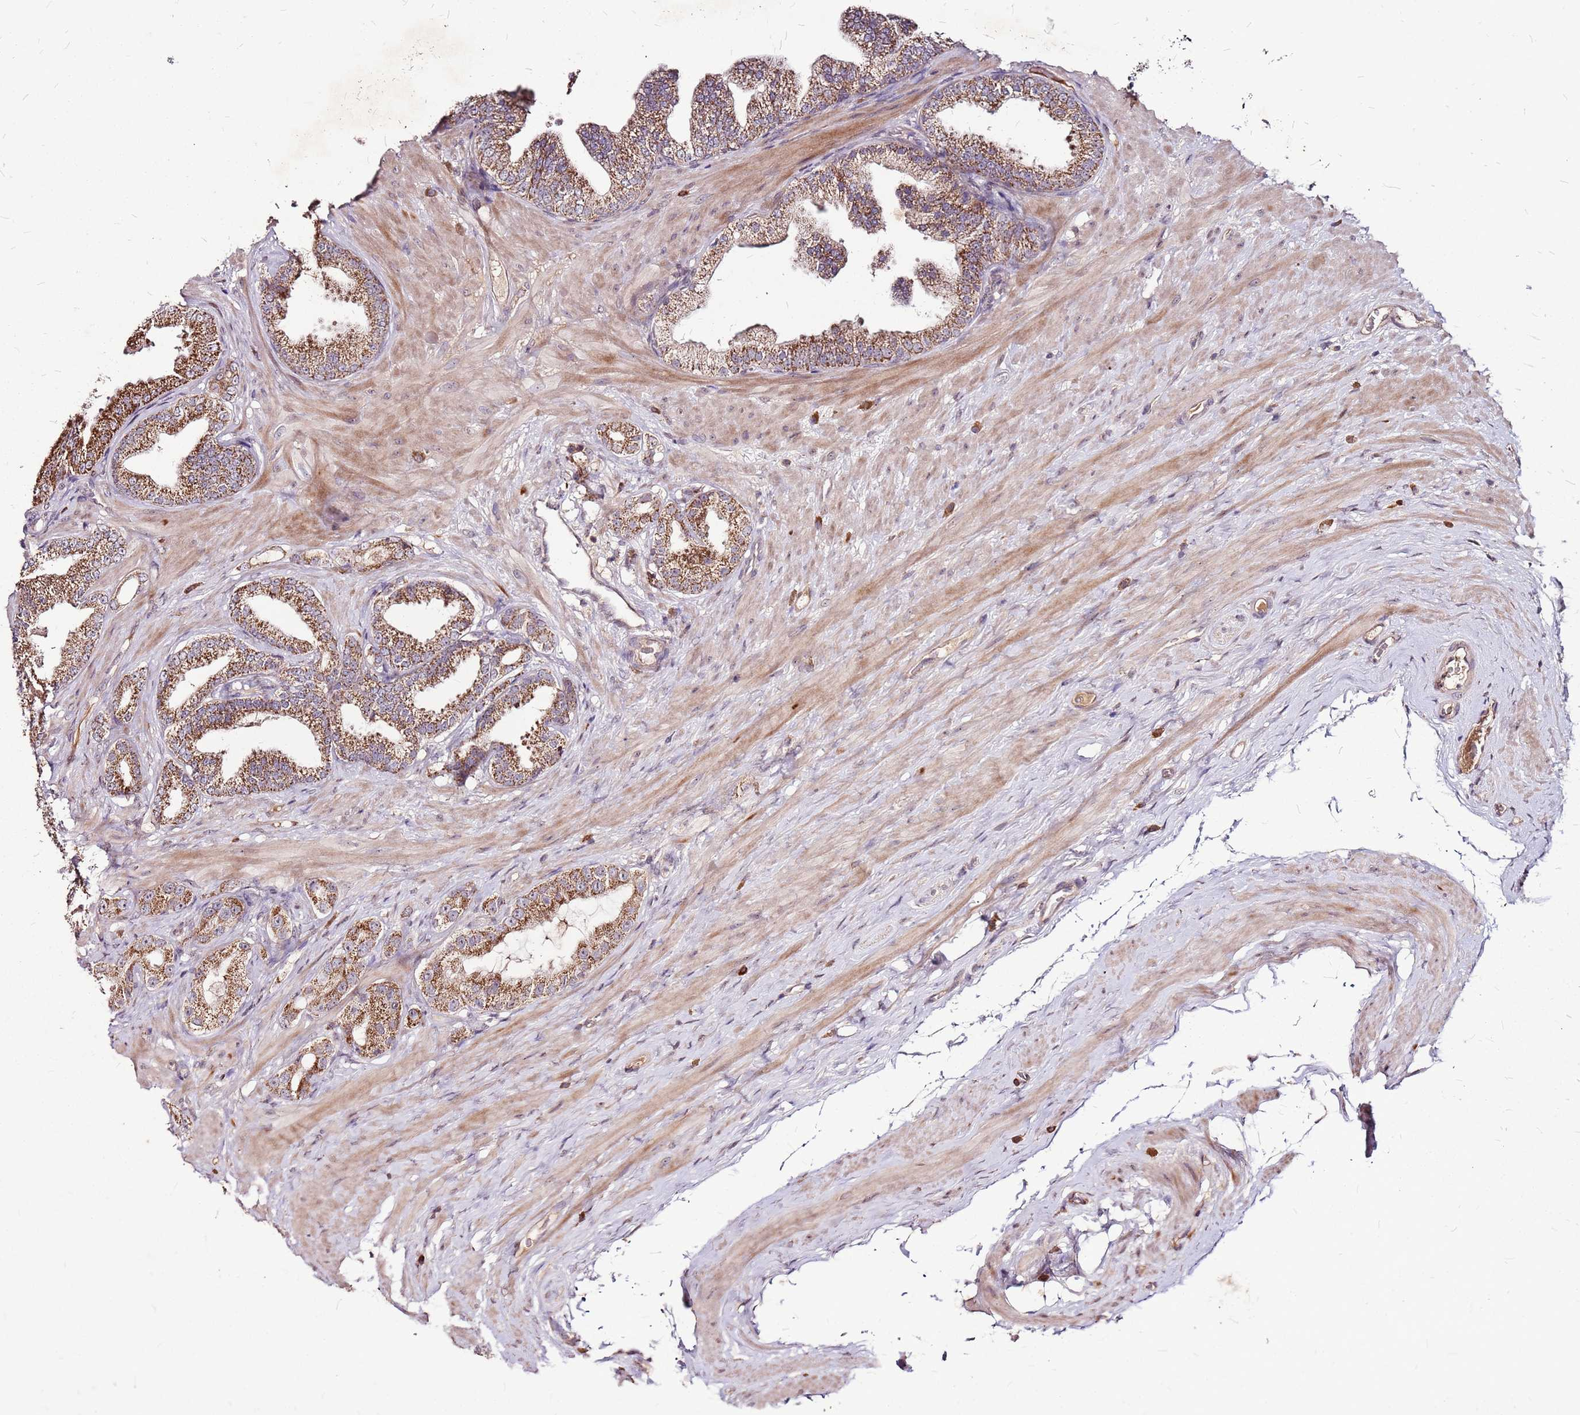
{"staining": {"intensity": "moderate", "quantity": ">75%", "location": "cytoplasmic/membranous"}, "tissue": "prostate cancer", "cell_type": "Tumor cells", "image_type": "cancer", "snomed": [{"axis": "morphology", "description": "Adenocarcinoma, Low grade"}, {"axis": "topography", "description": "Prostate"}], "caption": "Low-grade adenocarcinoma (prostate) stained with a protein marker shows moderate staining in tumor cells.", "gene": "DCDC2C", "patient": {"sex": "male", "age": 63}}